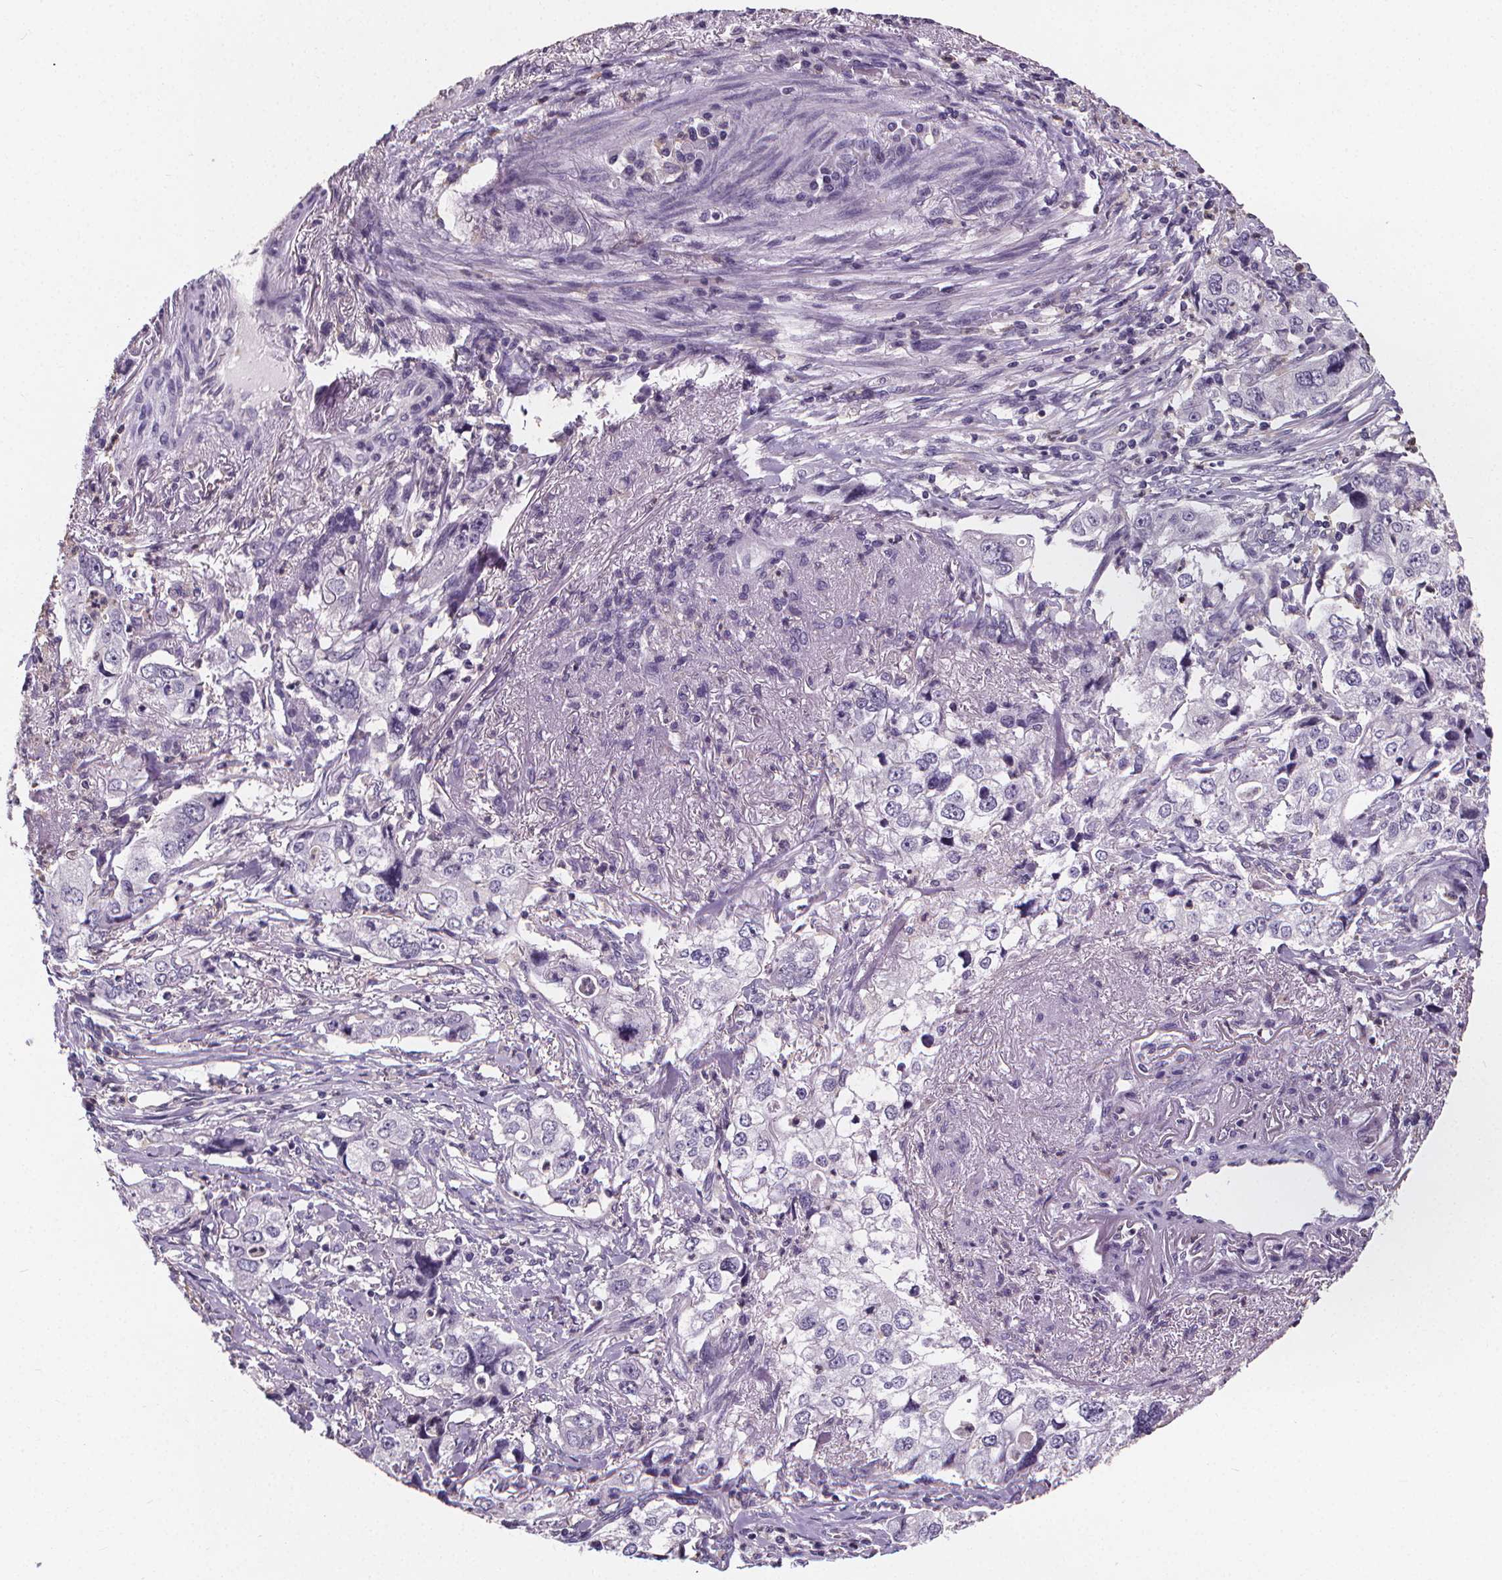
{"staining": {"intensity": "negative", "quantity": "none", "location": "none"}, "tissue": "stomach cancer", "cell_type": "Tumor cells", "image_type": "cancer", "snomed": [{"axis": "morphology", "description": "Adenocarcinoma, NOS"}, {"axis": "topography", "description": "Stomach, upper"}], "caption": "Histopathology image shows no protein expression in tumor cells of stomach adenocarcinoma tissue.", "gene": "ATP6V1D", "patient": {"sex": "male", "age": 75}}